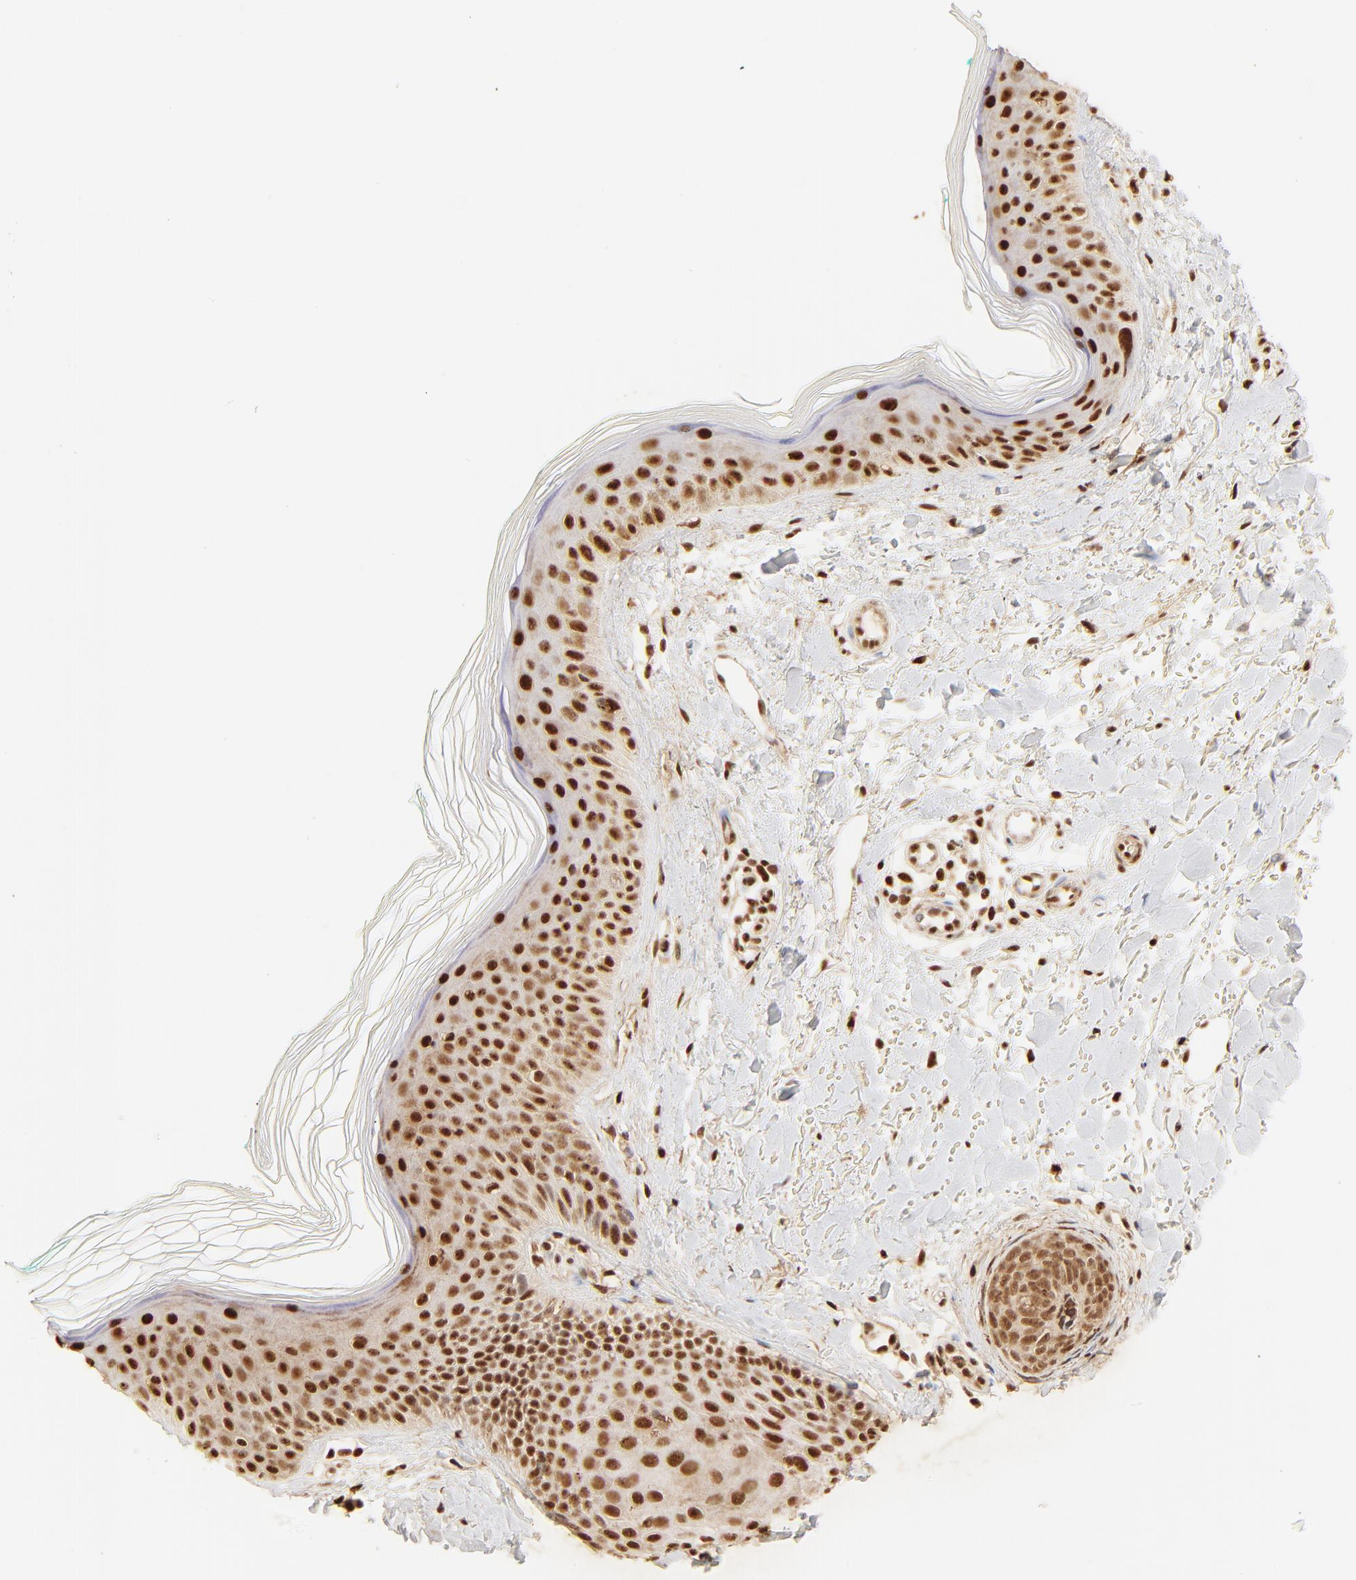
{"staining": {"intensity": "strong", "quantity": ">75%", "location": "nuclear"}, "tissue": "skin", "cell_type": "Fibroblasts", "image_type": "normal", "snomed": [{"axis": "morphology", "description": "Normal tissue, NOS"}, {"axis": "topography", "description": "Skin"}], "caption": "A micrograph showing strong nuclear positivity in about >75% of fibroblasts in benign skin, as visualized by brown immunohistochemical staining.", "gene": "FAM50A", "patient": {"sex": "male", "age": 71}}